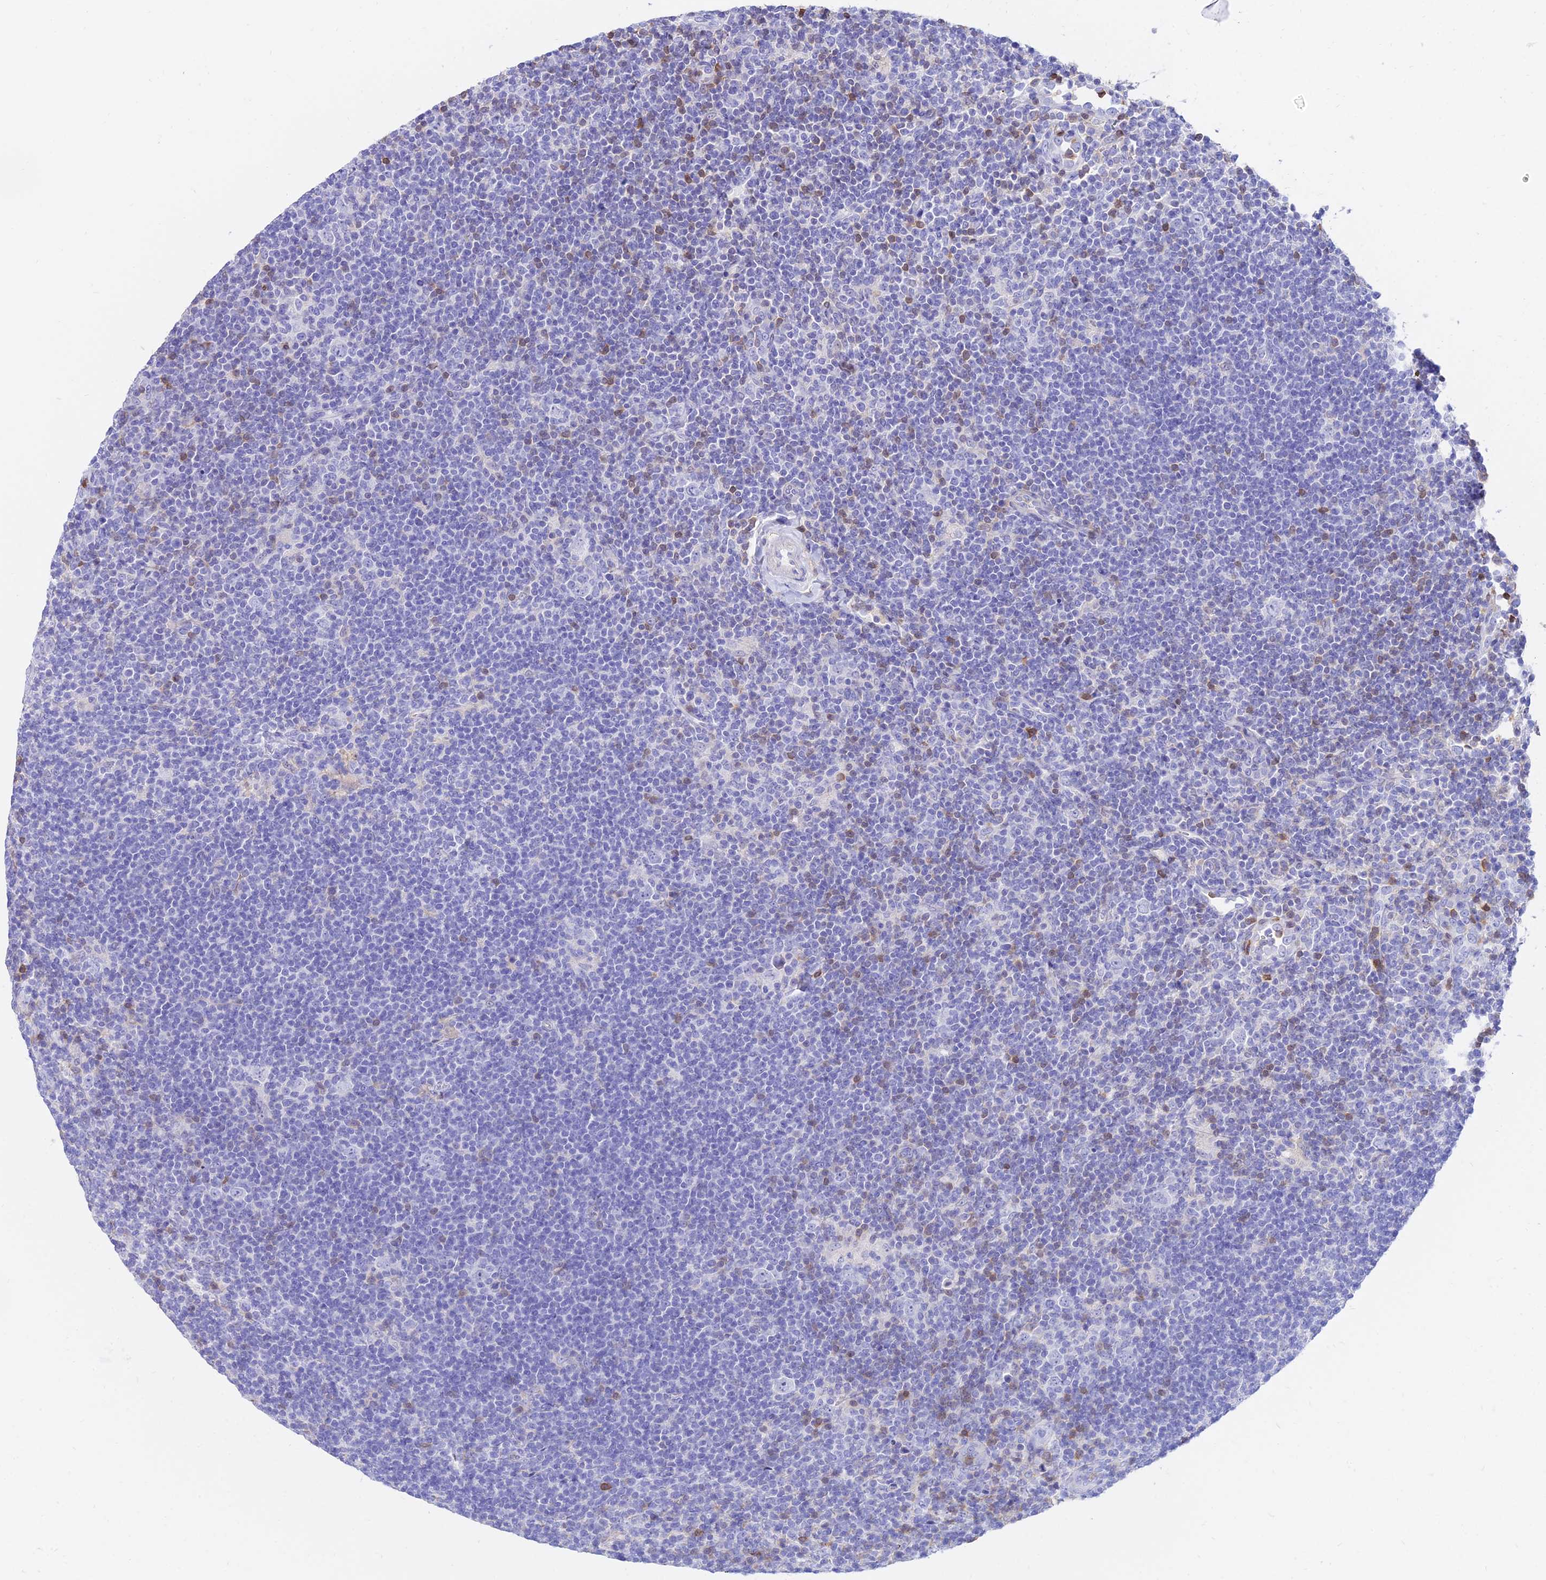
{"staining": {"intensity": "negative", "quantity": "none", "location": "none"}, "tissue": "lymphoma", "cell_type": "Tumor cells", "image_type": "cancer", "snomed": [{"axis": "morphology", "description": "Hodgkin's disease, NOS"}, {"axis": "topography", "description": "Lymph node"}], "caption": "IHC image of neoplastic tissue: Hodgkin's disease stained with DAB (3,3'-diaminobenzidine) shows no significant protein positivity in tumor cells.", "gene": "SREK1IP1", "patient": {"sex": "female", "age": 57}}